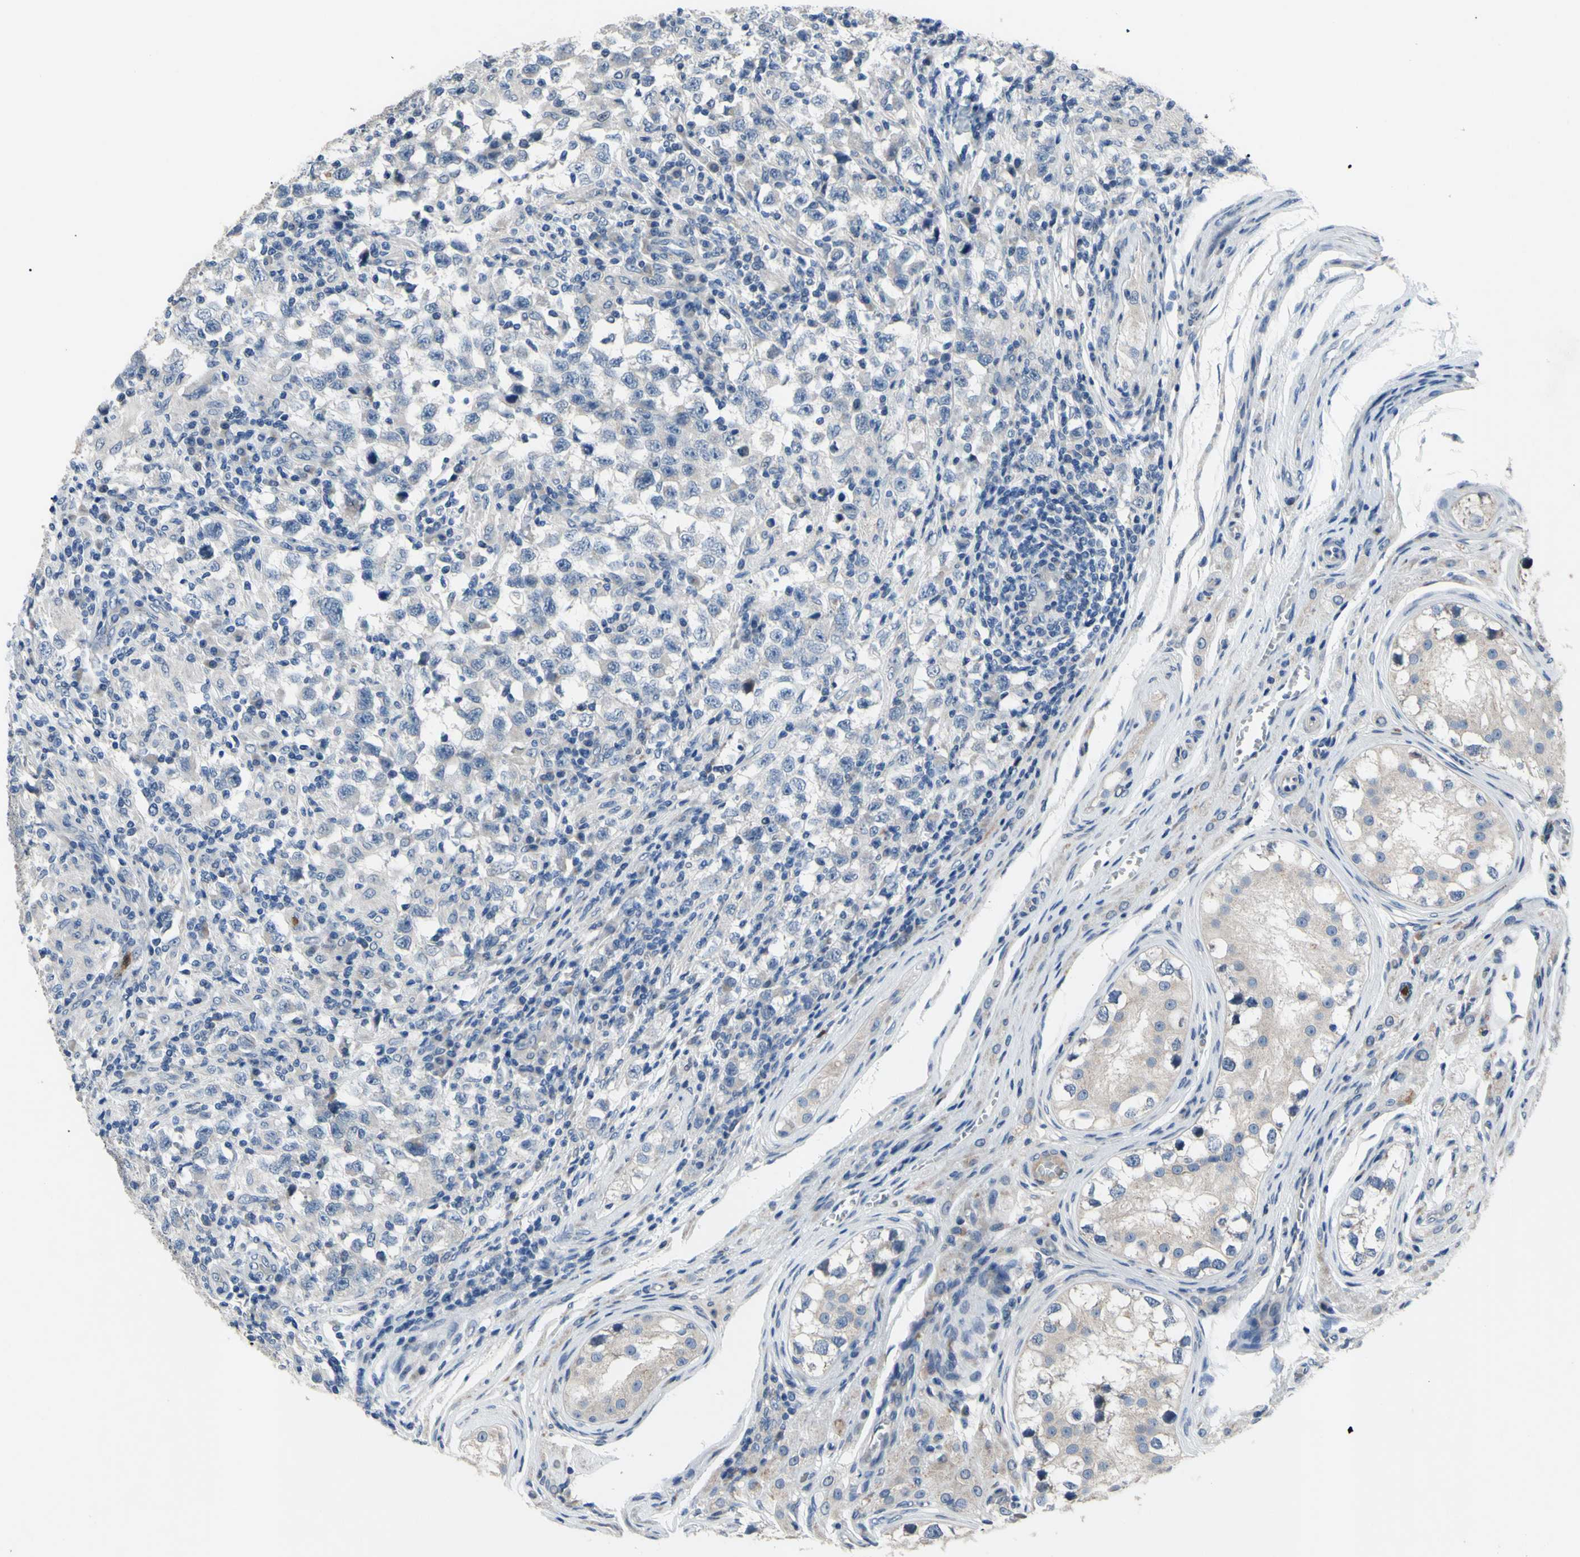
{"staining": {"intensity": "negative", "quantity": "none", "location": "none"}, "tissue": "testis cancer", "cell_type": "Tumor cells", "image_type": "cancer", "snomed": [{"axis": "morphology", "description": "Carcinoma, Embryonal, NOS"}, {"axis": "topography", "description": "Testis"}], "caption": "A histopathology image of testis cancer (embryonal carcinoma) stained for a protein exhibits no brown staining in tumor cells.", "gene": "GRAMD2B", "patient": {"sex": "male", "age": 21}}